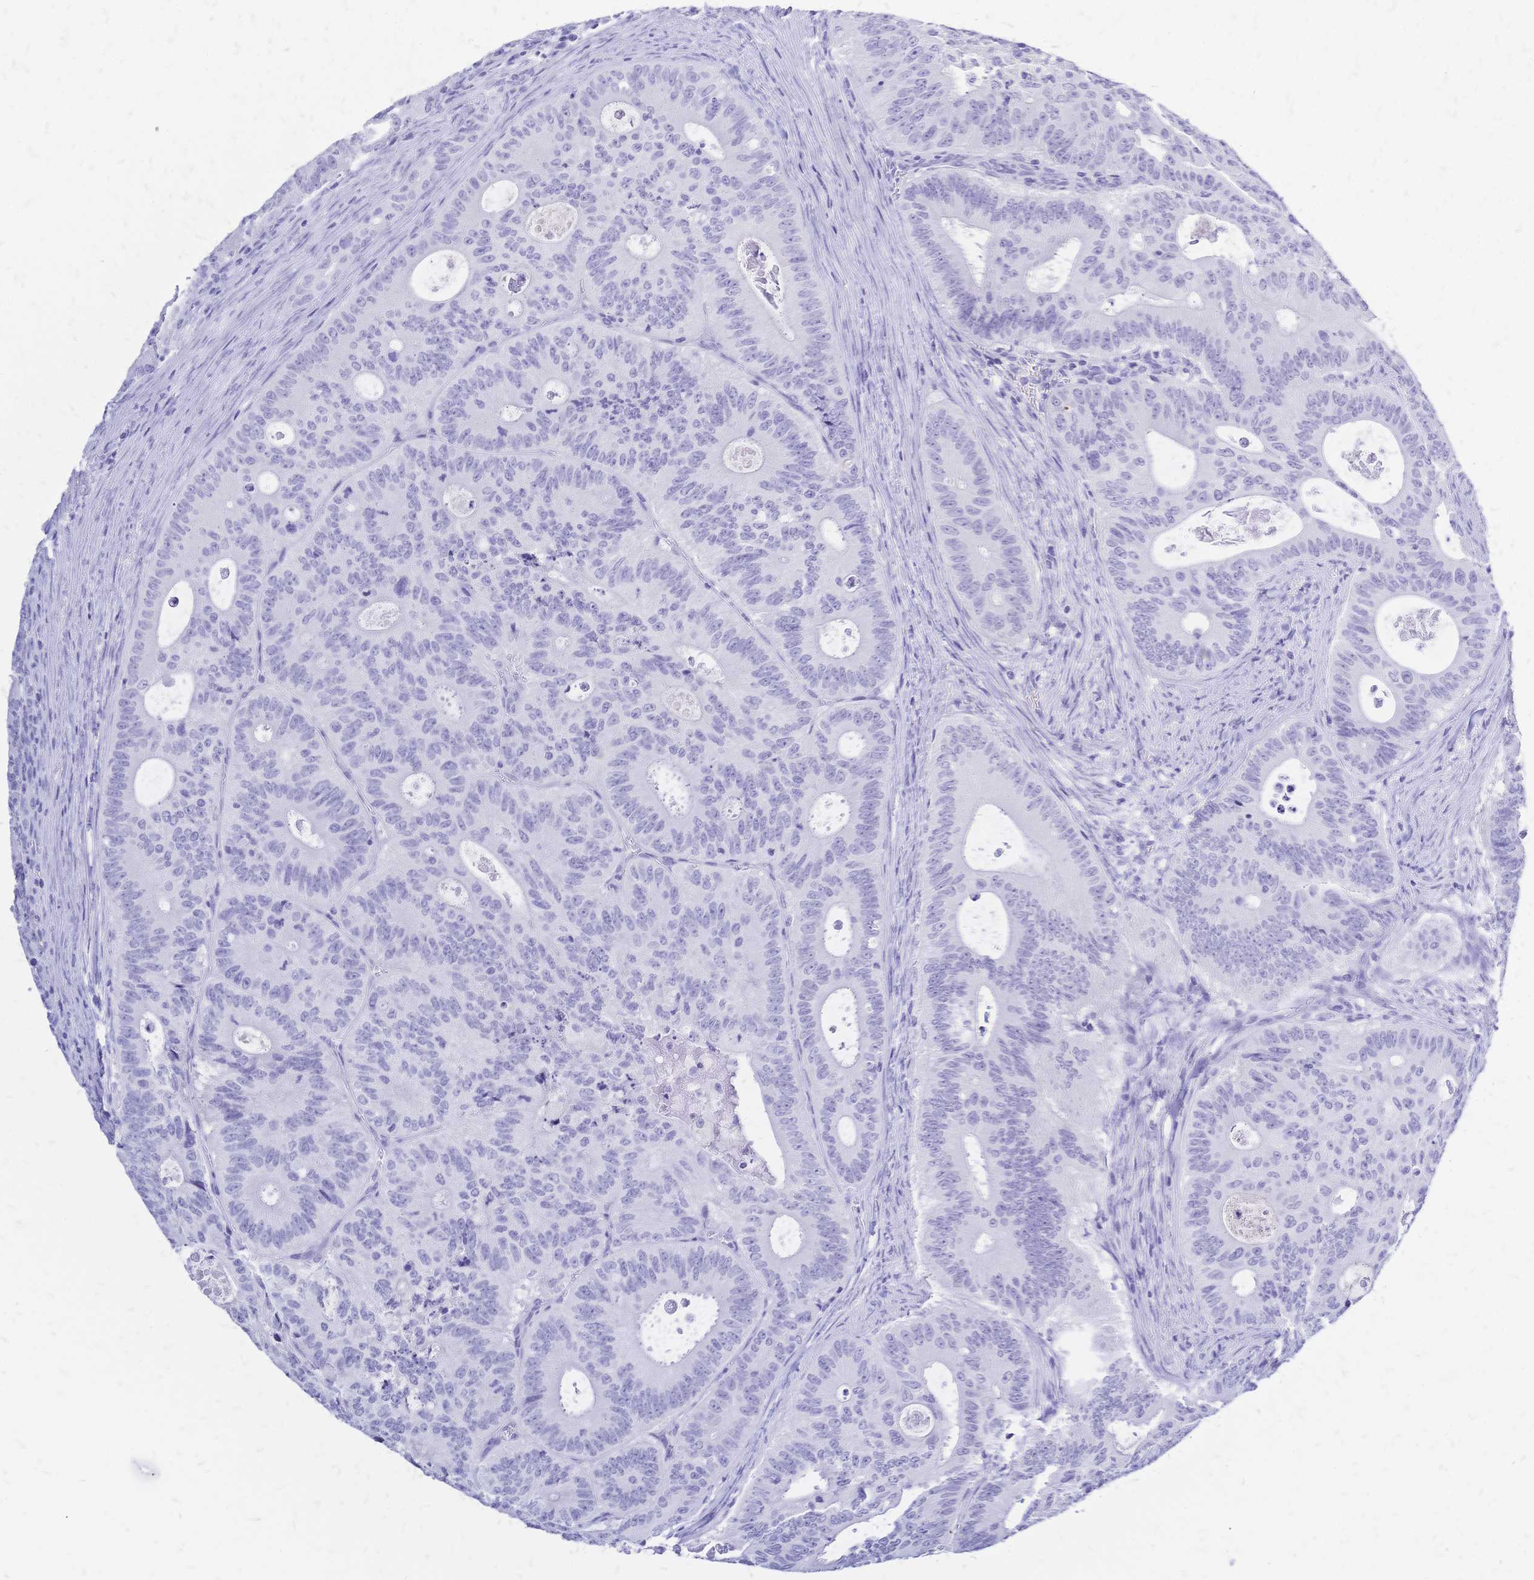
{"staining": {"intensity": "negative", "quantity": "none", "location": "none"}, "tissue": "colorectal cancer", "cell_type": "Tumor cells", "image_type": "cancer", "snomed": [{"axis": "morphology", "description": "Adenocarcinoma, NOS"}, {"axis": "topography", "description": "Colon"}], "caption": "There is no significant expression in tumor cells of colorectal cancer.", "gene": "FA2H", "patient": {"sex": "male", "age": 62}}